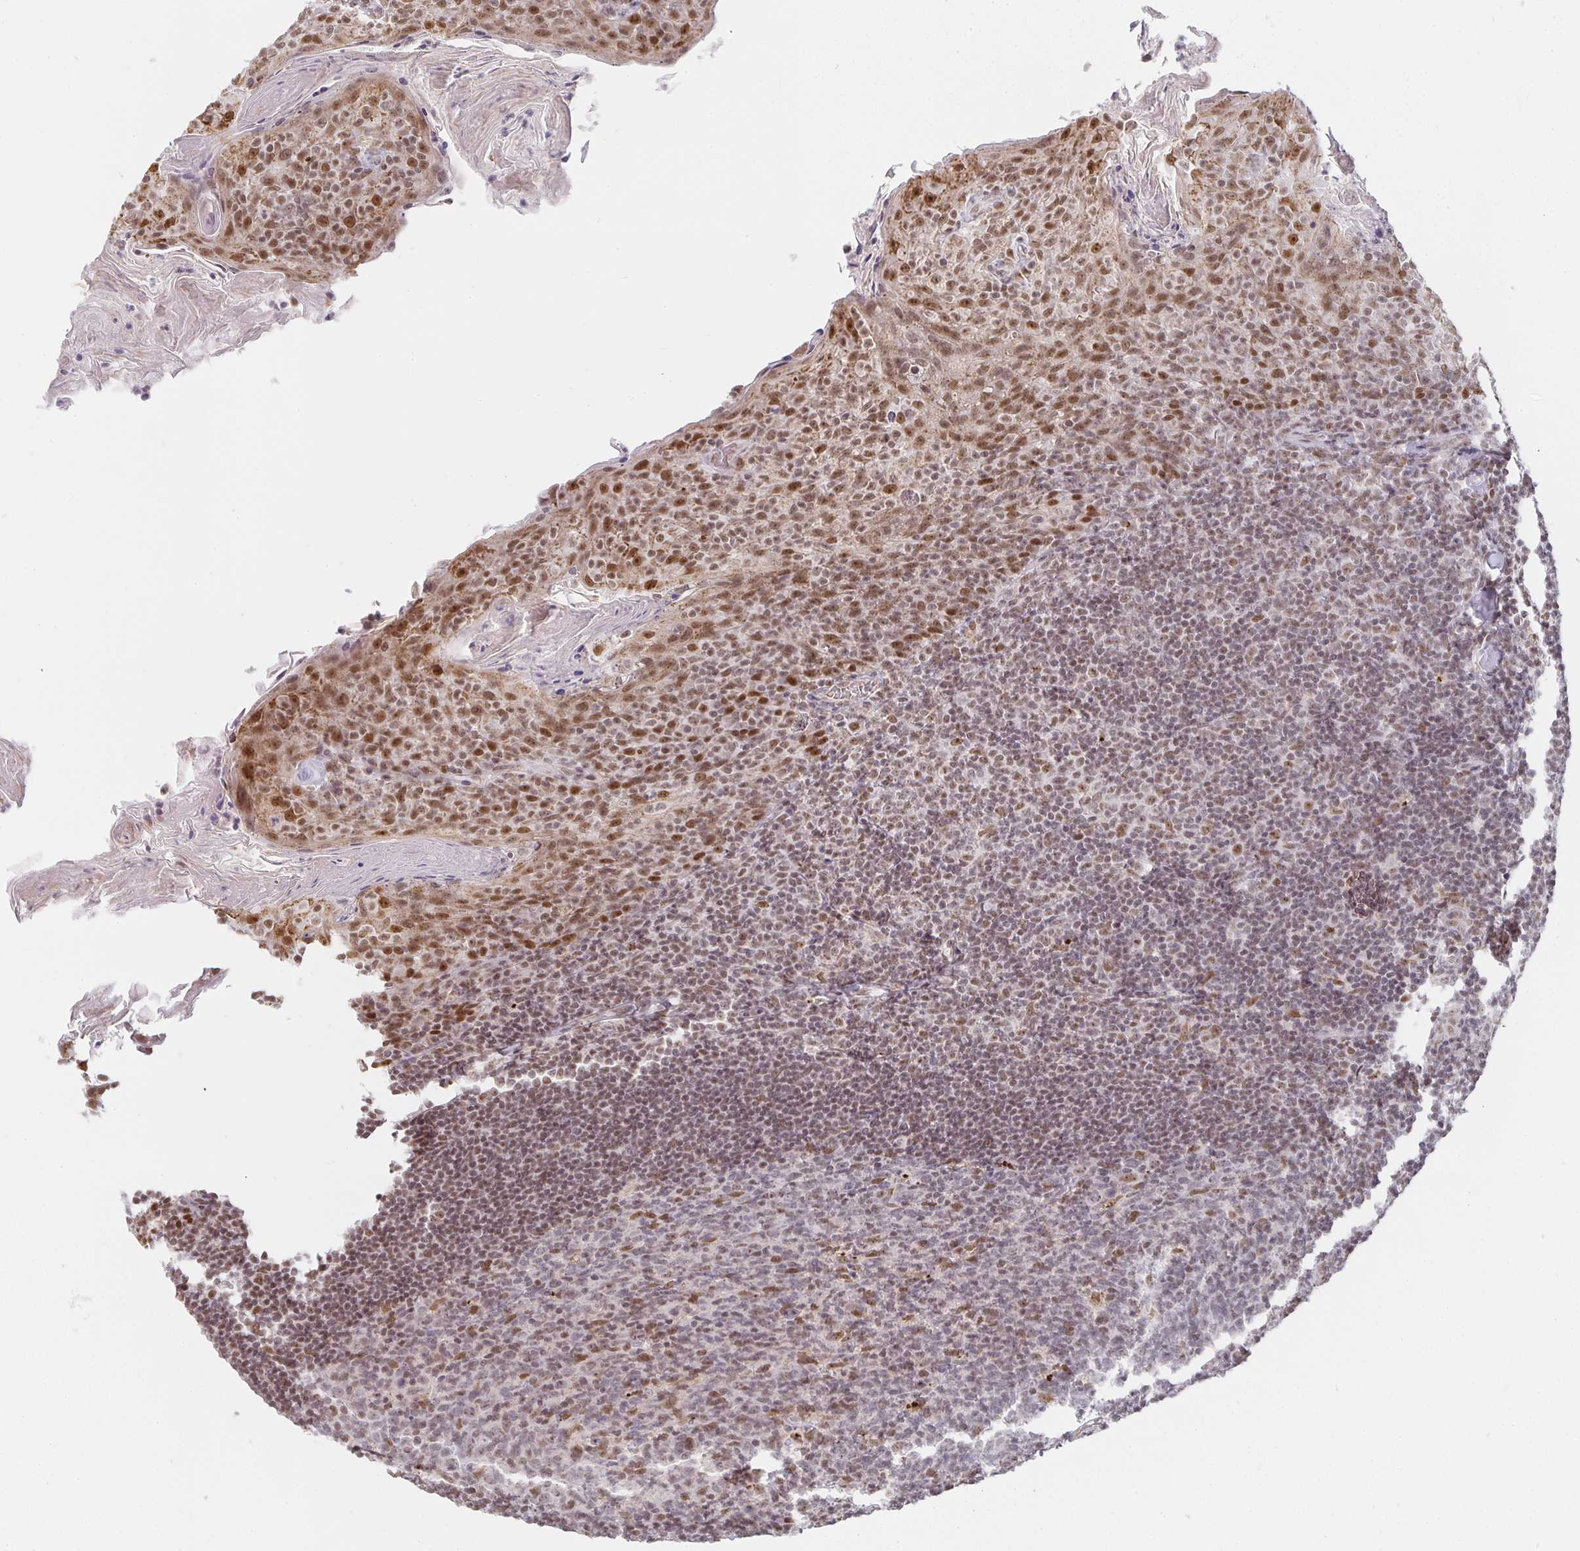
{"staining": {"intensity": "moderate", "quantity": "<25%", "location": "nuclear"}, "tissue": "tonsil", "cell_type": "Germinal center cells", "image_type": "normal", "snomed": [{"axis": "morphology", "description": "Normal tissue, NOS"}, {"axis": "topography", "description": "Tonsil"}], "caption": "Germinal center cells exhibit low levels of moderate nuclear expression in about <25% of cells in normal tonsil. Nuclei are stained in blue.", "gene": "SMARCA2", "patient": {"sex": "female", "age": 10}}